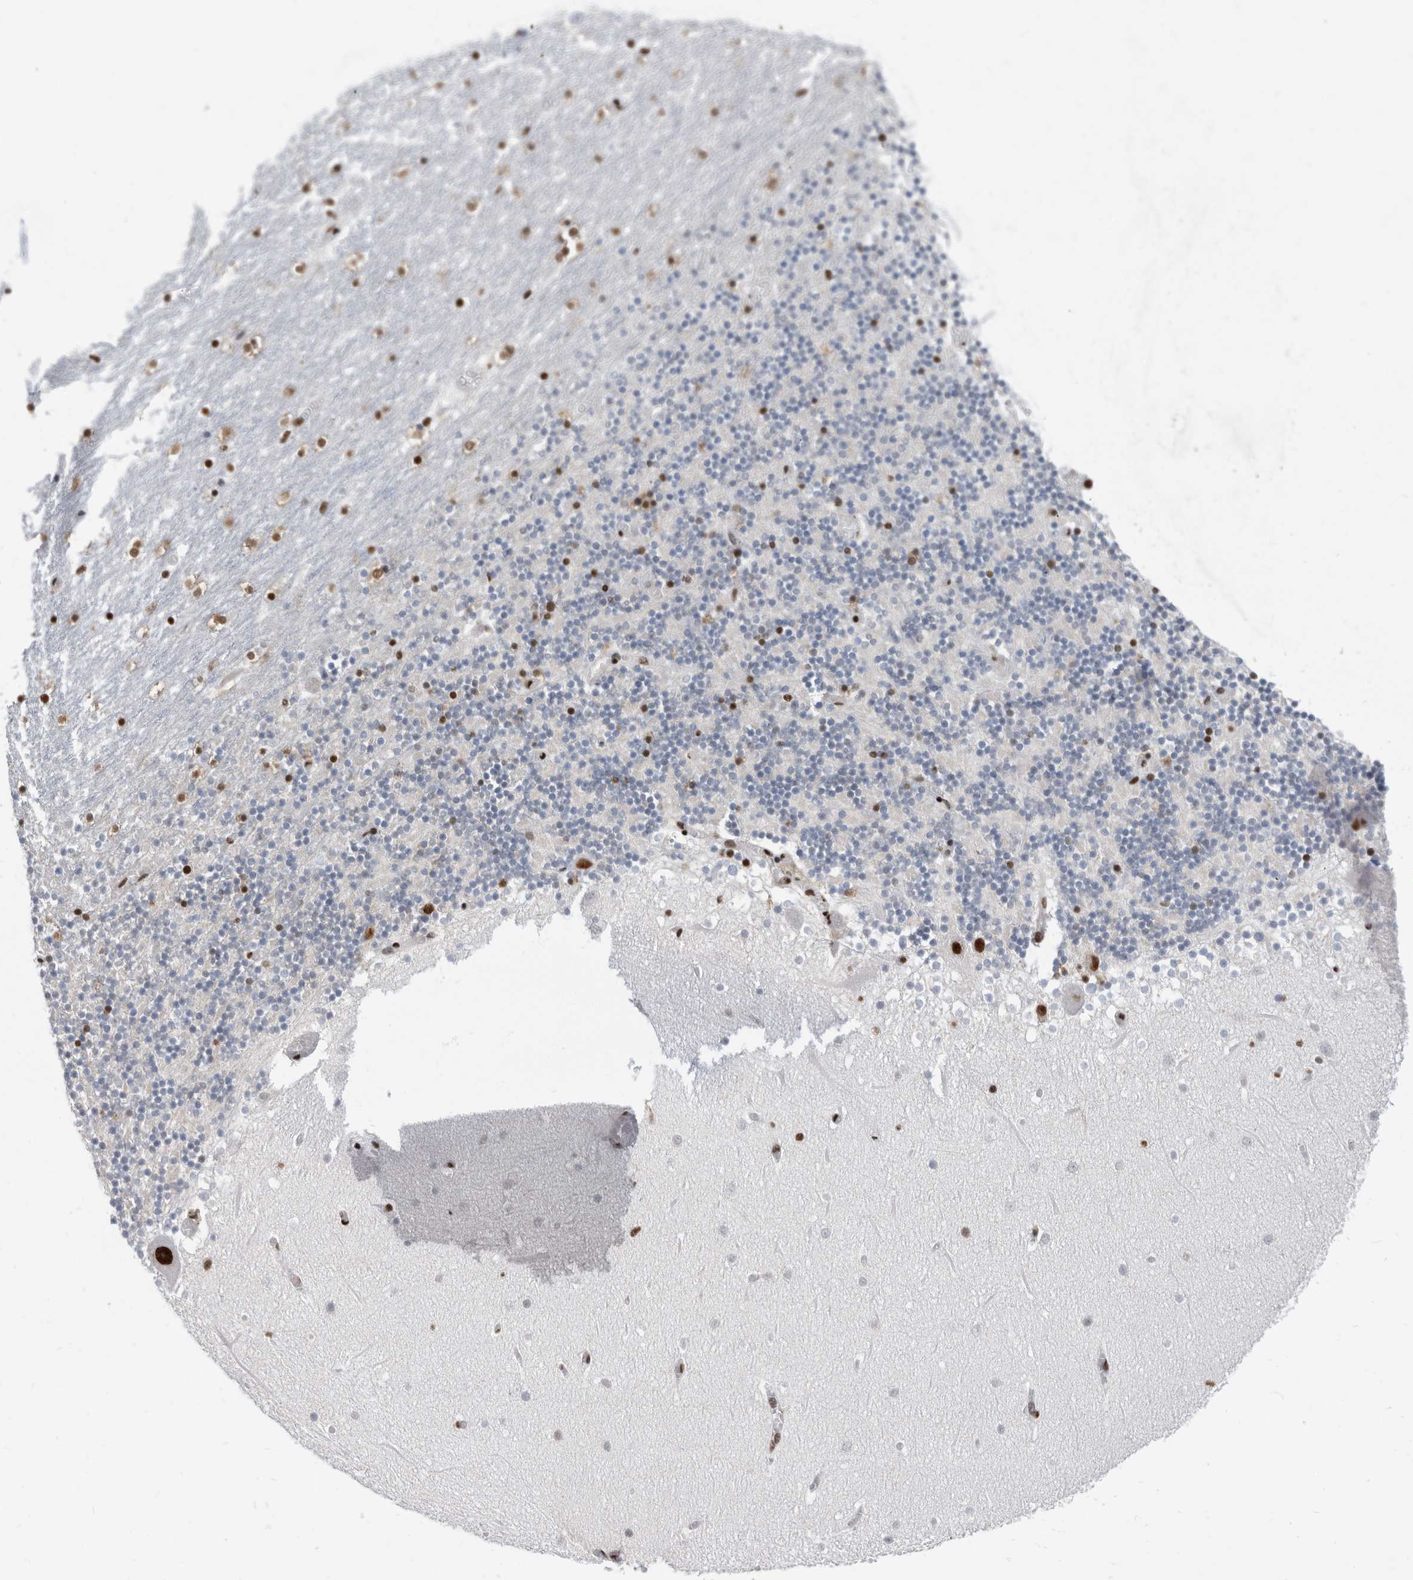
{"staining": {"intensity": "strong", "quantity": "25%-75%", "location": "nuclear"}, "tissue": "cerebellum", "cell_type": "Cells in granular layer", "image_type": "normal", "snomed": [{"axis": "morphology", "description": "Normal tissue, NOS"}, {"axis": "topography", "description": "Cerebellum"}], "caption": "This histopathology image displays immunohistochemistry (IHC) staining of benign human cerebellum, with high strong nuclear positivity in about 25%-75% of cells in granular layer.", "gene": "SF3A1", "patient": {"sex": "female", "age": 28}}